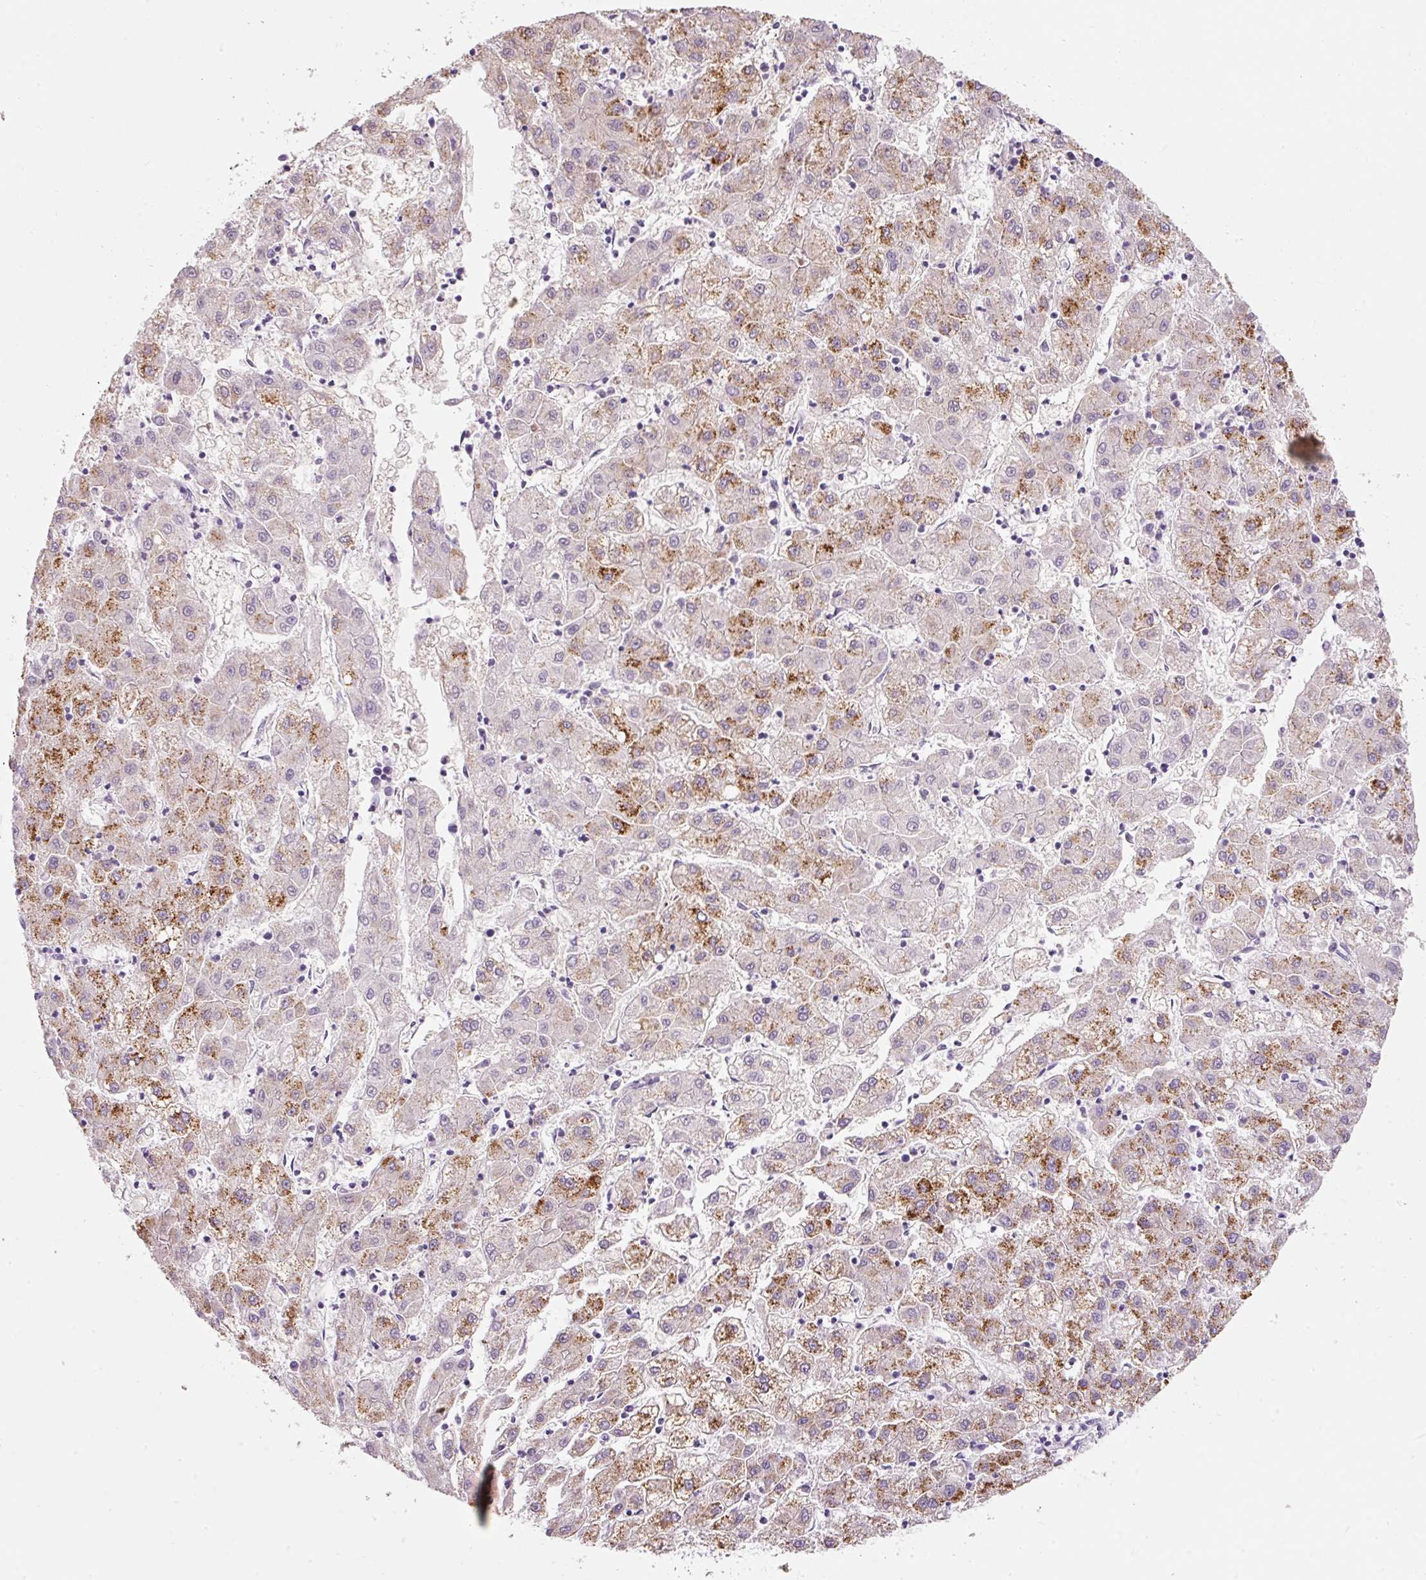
{"staining": {"intensity": "moderate", "quantity": "25%-75%", "location": "cytoplasmic/membranous"}, "tissue": "liver cancer", "cell_type": "Tumor cells", "image_type": "cancer", "snomed": [{"axis": "morphology", "description": "Carcinoma, Hepatocellular, NOS"}, {"axis": "topography", "description": "Liver"}], "caption": "Hepatocellular carcinoma (liver) stained with a brown dye displays moderate cytoplasmic/membranous positive positivity in about 25%-75% of tumor cells.", "gene": "DNM1", "patient": {"sex": "male", "age": 72}}